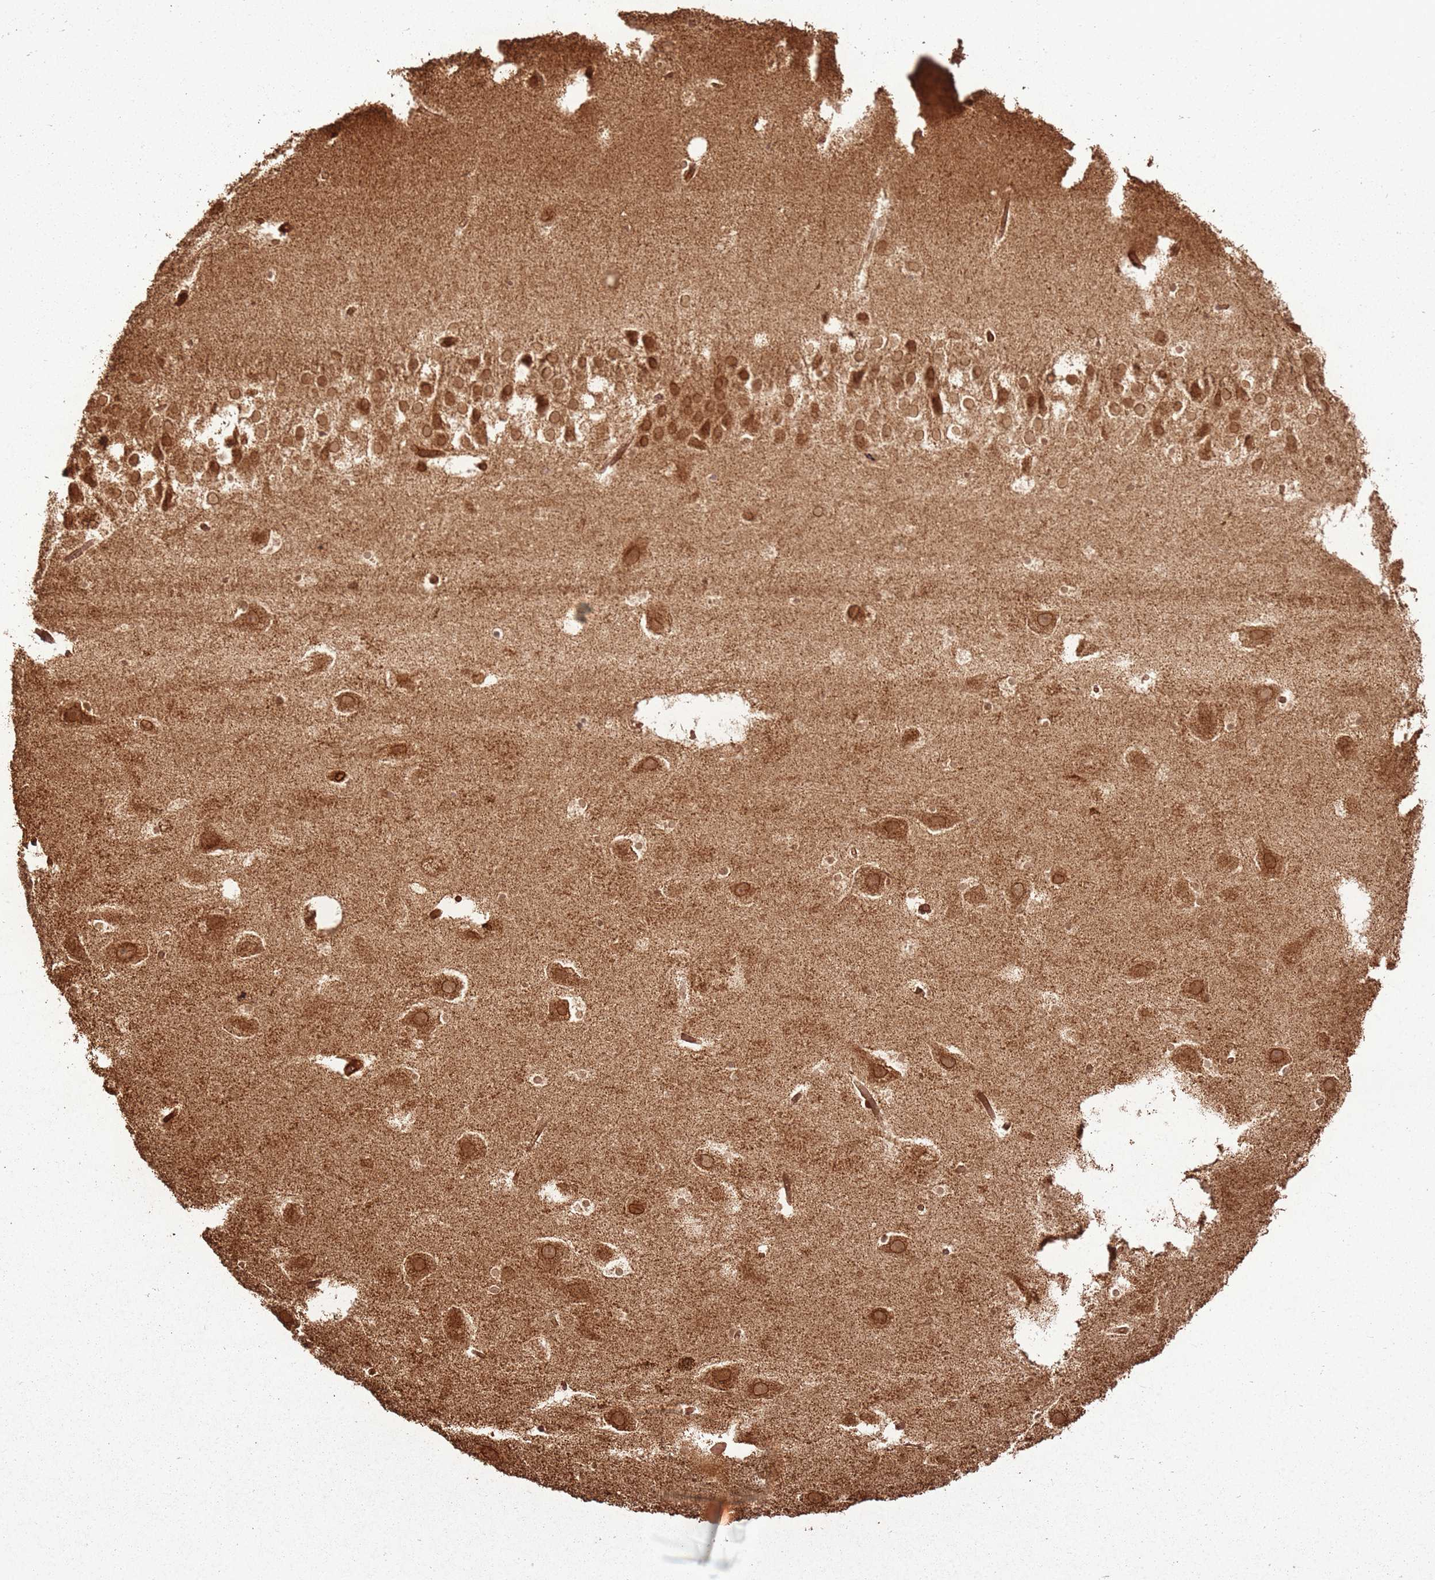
{"staining": {"intensity": "moderate", "quantity": ">75%", "location": "cytoplasmic/membranous"}, "tissue": "hippocampus", "cell_type": "Glial cells", "image_type": "normal", "snomed": [{"axis": "morphology", "description": "Normal tissue, NOS"}, {"axis": "topography", "description": "Hippocampus"}], "caption": "Brown immunohistochemical staining in benign human hippocampus demonstrates moderate cytoplasmic/membranous staining in approximately >75% of glial cells. The staining was performed using DAB to visualize the protein expression in brown, while the nuclei were stained in blue with hematoxylin (Magnification: 20x).", "gene": "MRPS6", "patient": {"sex": "female", "age": 52}}